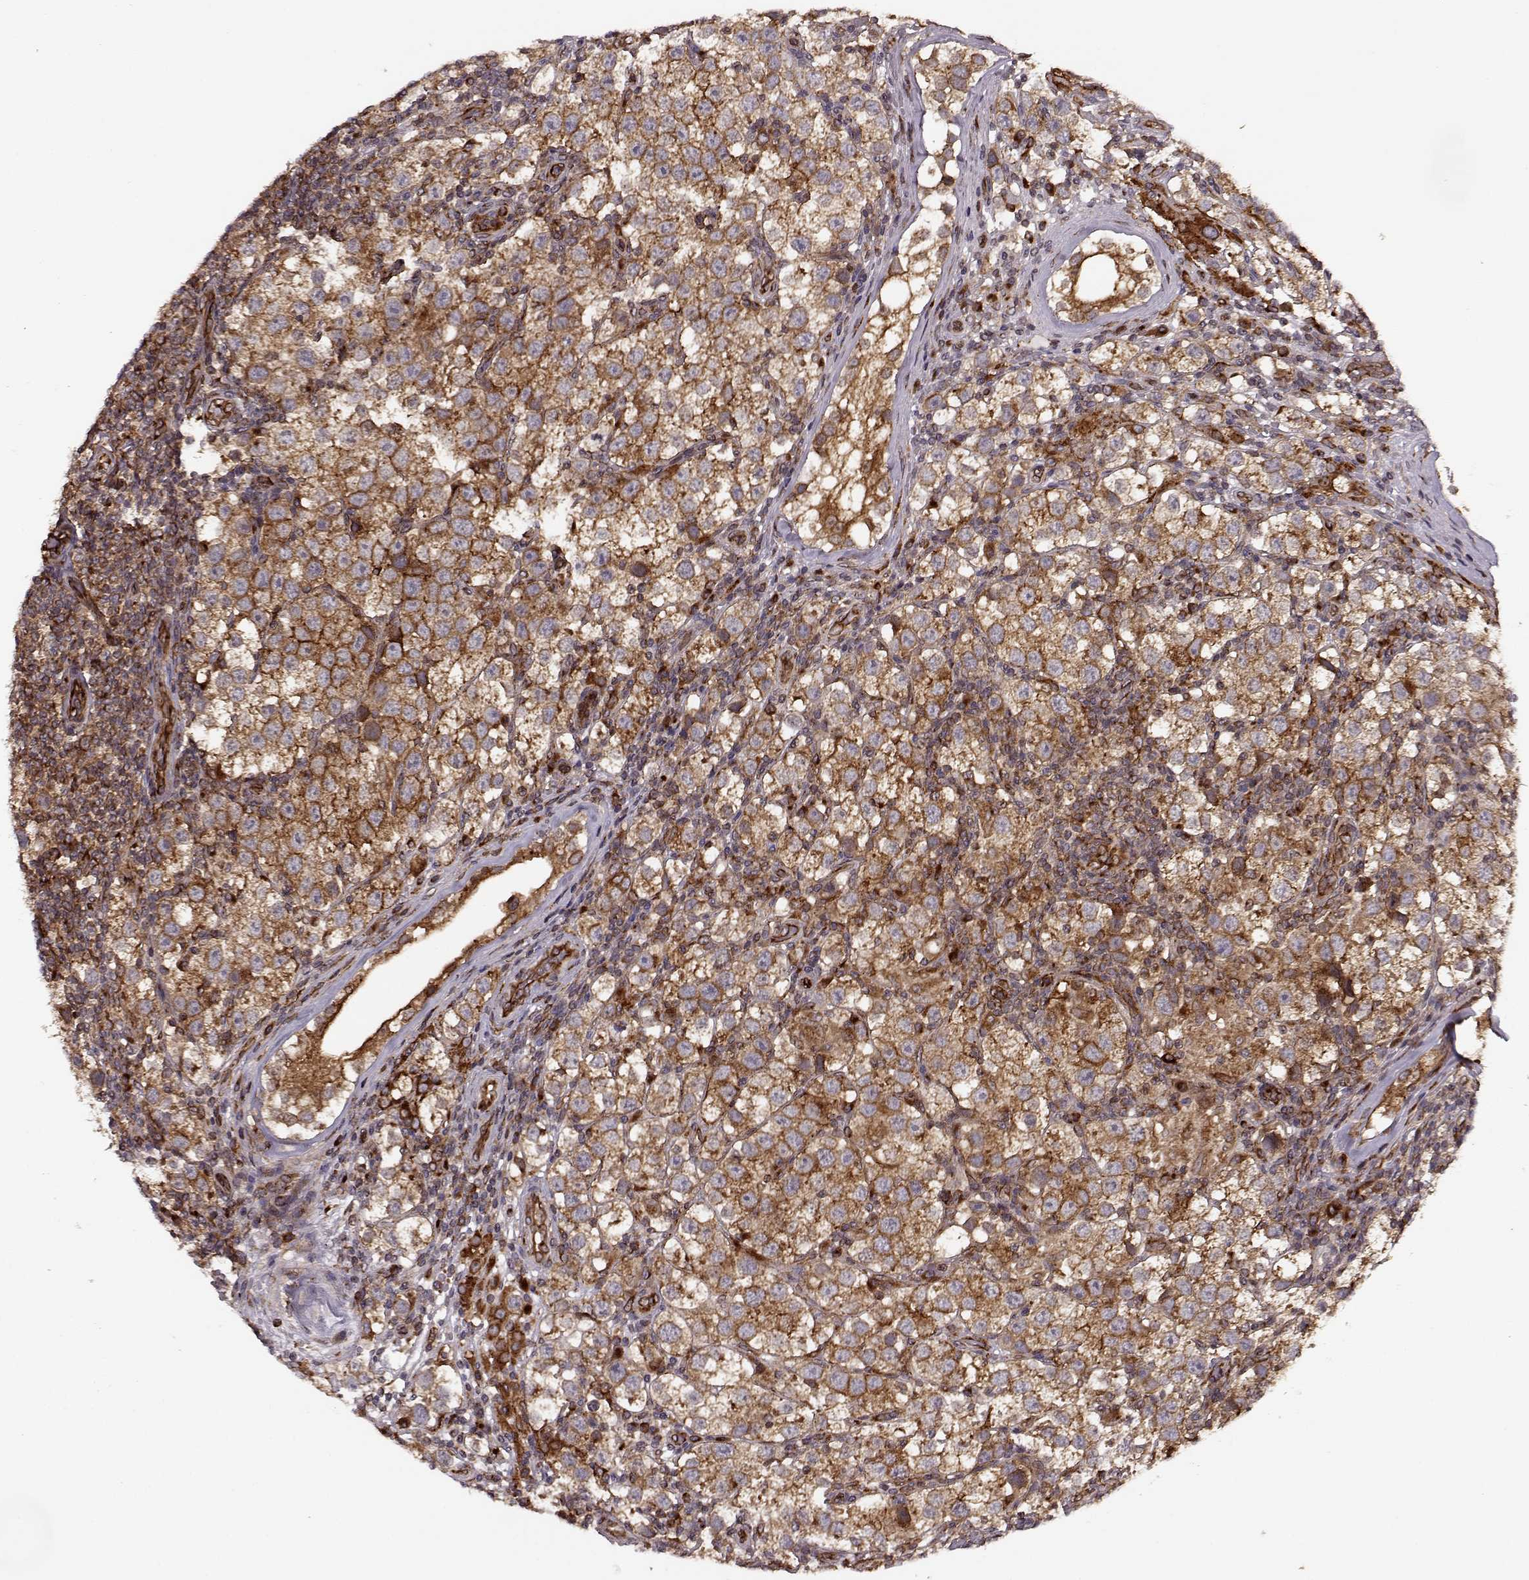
{"staining": {"intensity": "strong", "quantity": "25%-75%", "location": "cytoplasmic/membranous"}, "tissue": "testis cancer", "cell_type": "Tumor cells", "image_type": "cancer", "snomed": [{"axis": "morphology", "description": "Seminoma, NOS"}, {"axis": "topography", "description": "Testis"}], "caption": "Immunohistochemical staining of human testis cancer (seminoma) reveals high levels of strong cytoplasmic/membranous expression in about 25%-75% of tumor cells.", "gene": "YIPF5", "patient": {"sex": "male", "age": 37}}